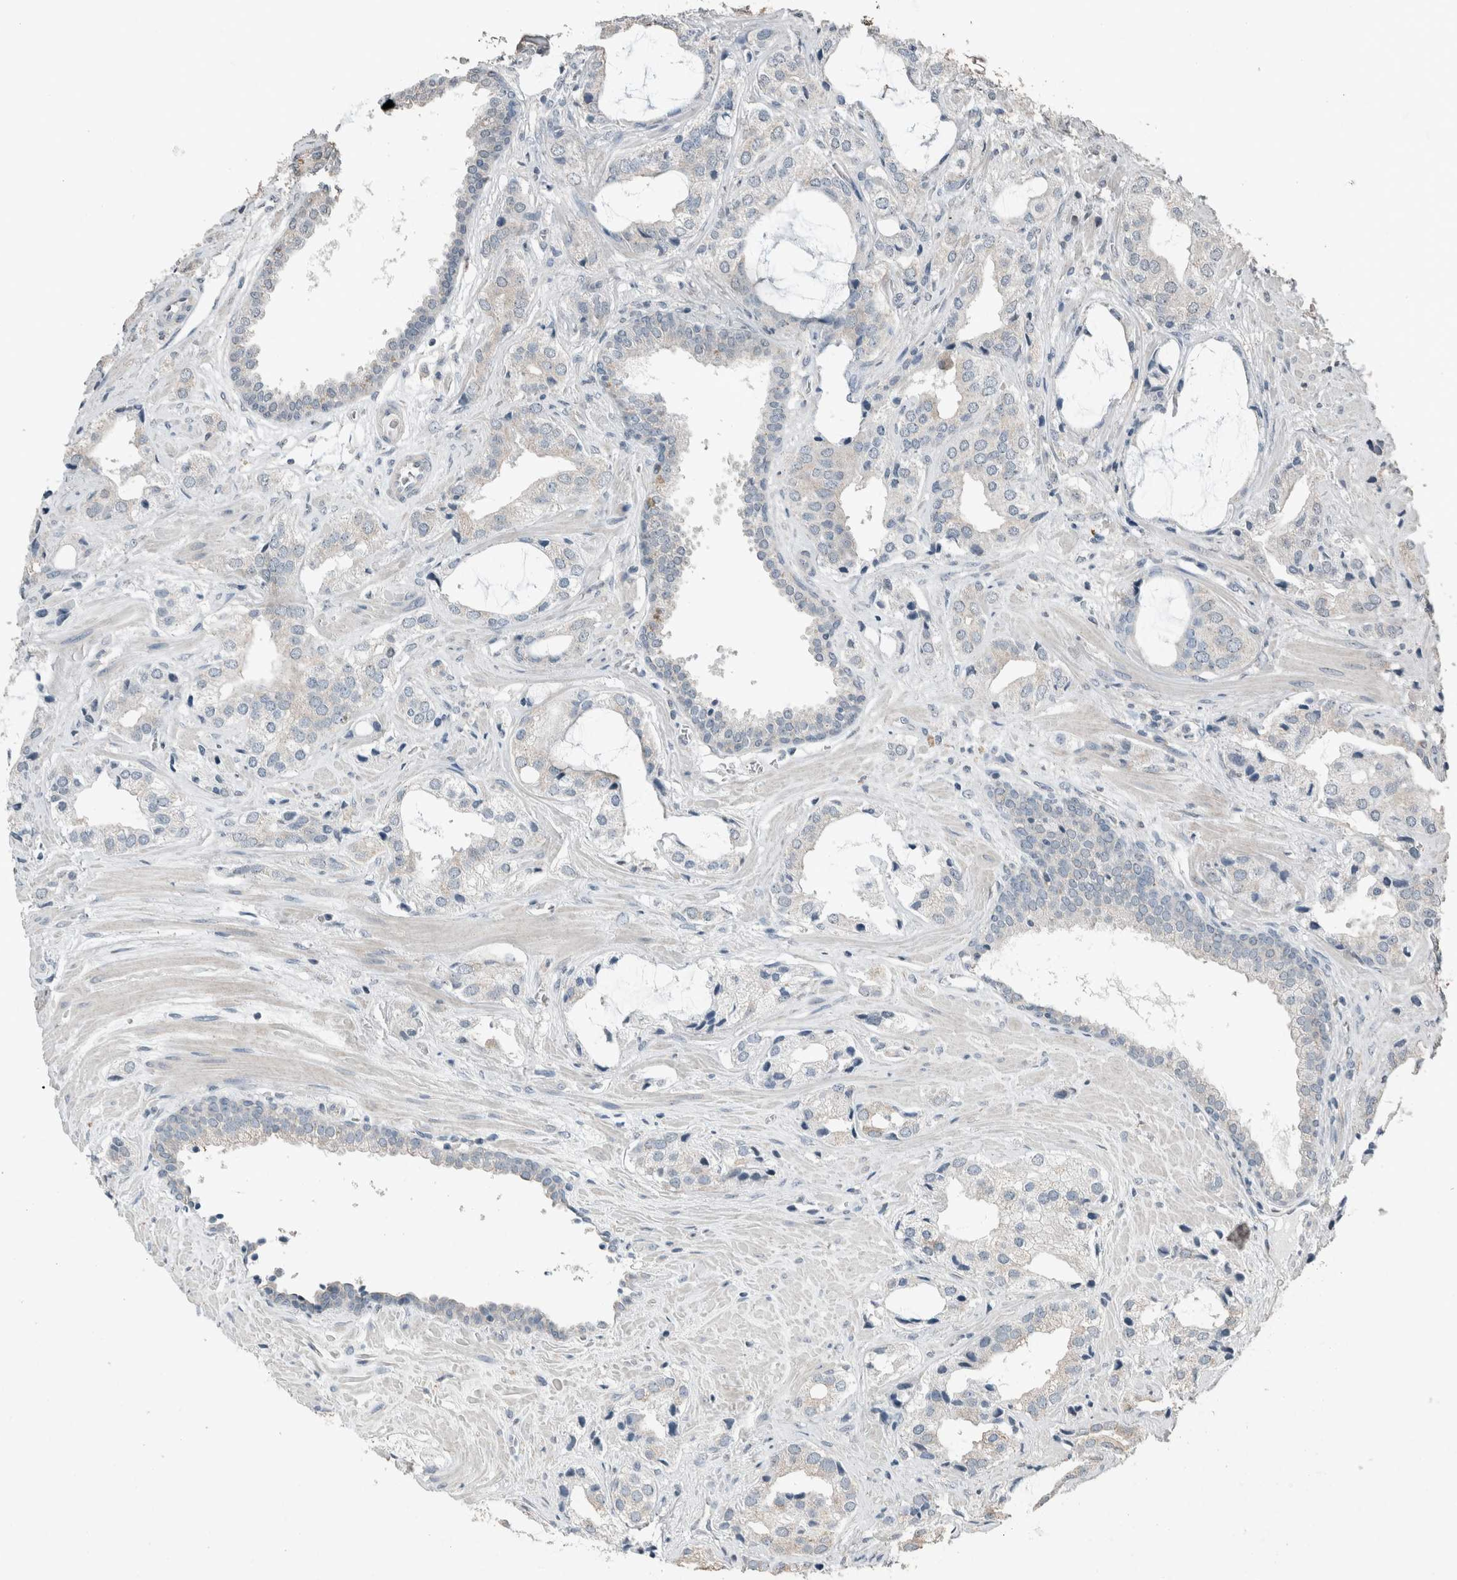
{"staining": {"intensity": "negative", "quantity": "none", "location": "none"}, "tissue": "prostate cancer", "cell_type": "Tumor cells", "image_type": "cancer", "snomed": [{"axis": "morphology", "description": "Adenocarcinoma, High grade"}, {"axis": "topography", "description": "Prostate"}], "caption": "High magnification brightfield microscopy of adenocarcinoma (high-grade) (prostate) stained with DAB (3,3'-diaminobenzidine) (brown) and counterstained with hematoxylin (blue): tumor cells show no significant positivity.", "gene": "ACVR2B", "patient": {"sex": "male", "age": 66}}